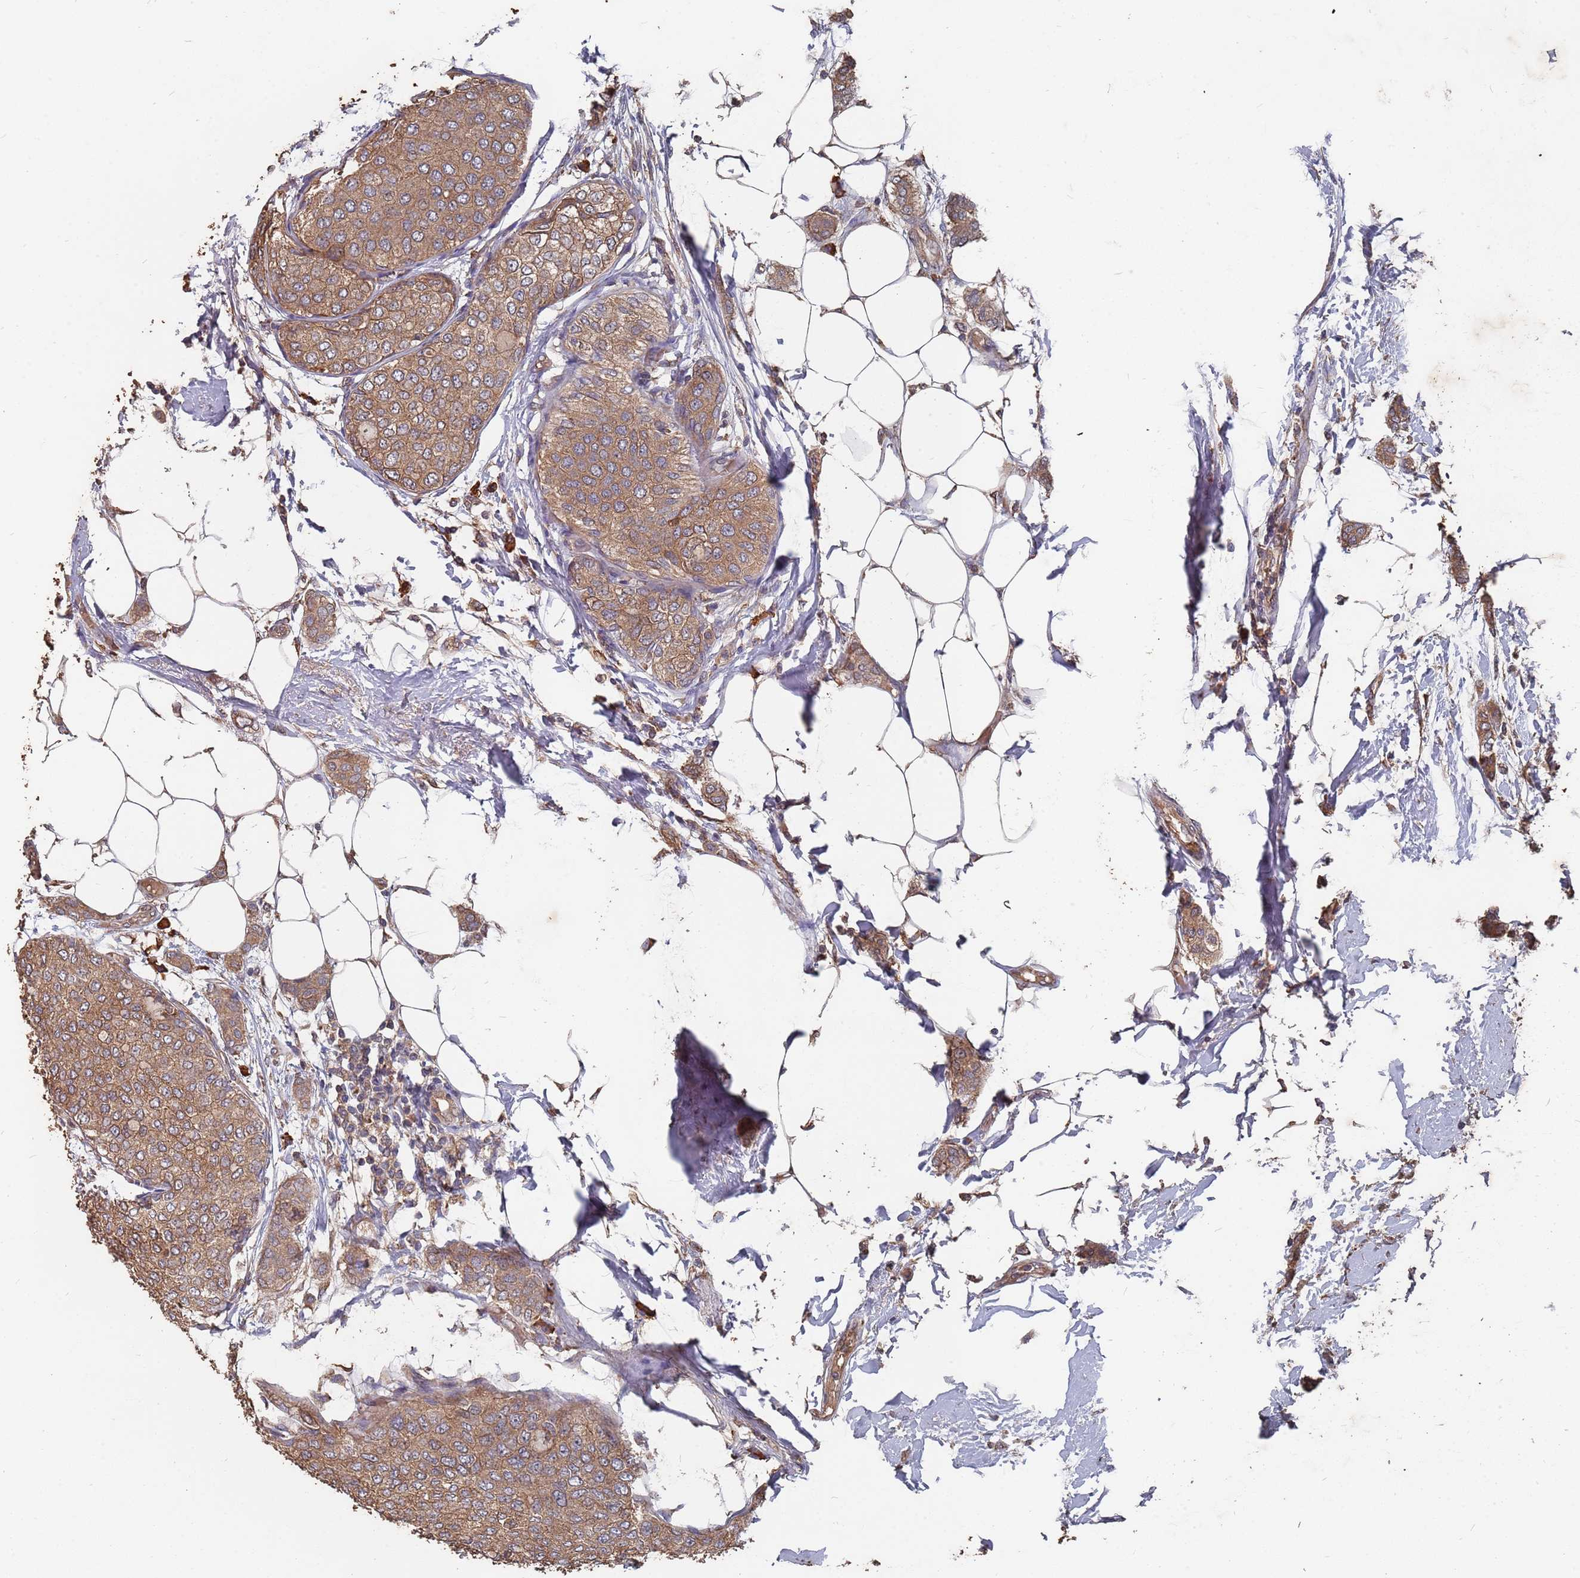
{"staining": {"intensity": "moderate", "quantity": ">75%", "location": "cytoplasmic/membranous"}, "tissue": "breast cancer", "cell_type": "Tumor cells", "image_type": "cancer", "snomed": [{"axis": "morphology", "description": "Duct carcinoma"}, {"axis": "topography", "description": "Breast"}], "caption": "There is medium levels of moderate cytoplasmic/membranous expression in tumor cells of breast cancer, as demonstrated by immunohistochemical staining (brown color).", "gene": "ATG5", "patient": {"sex": "female", "age": 72}}